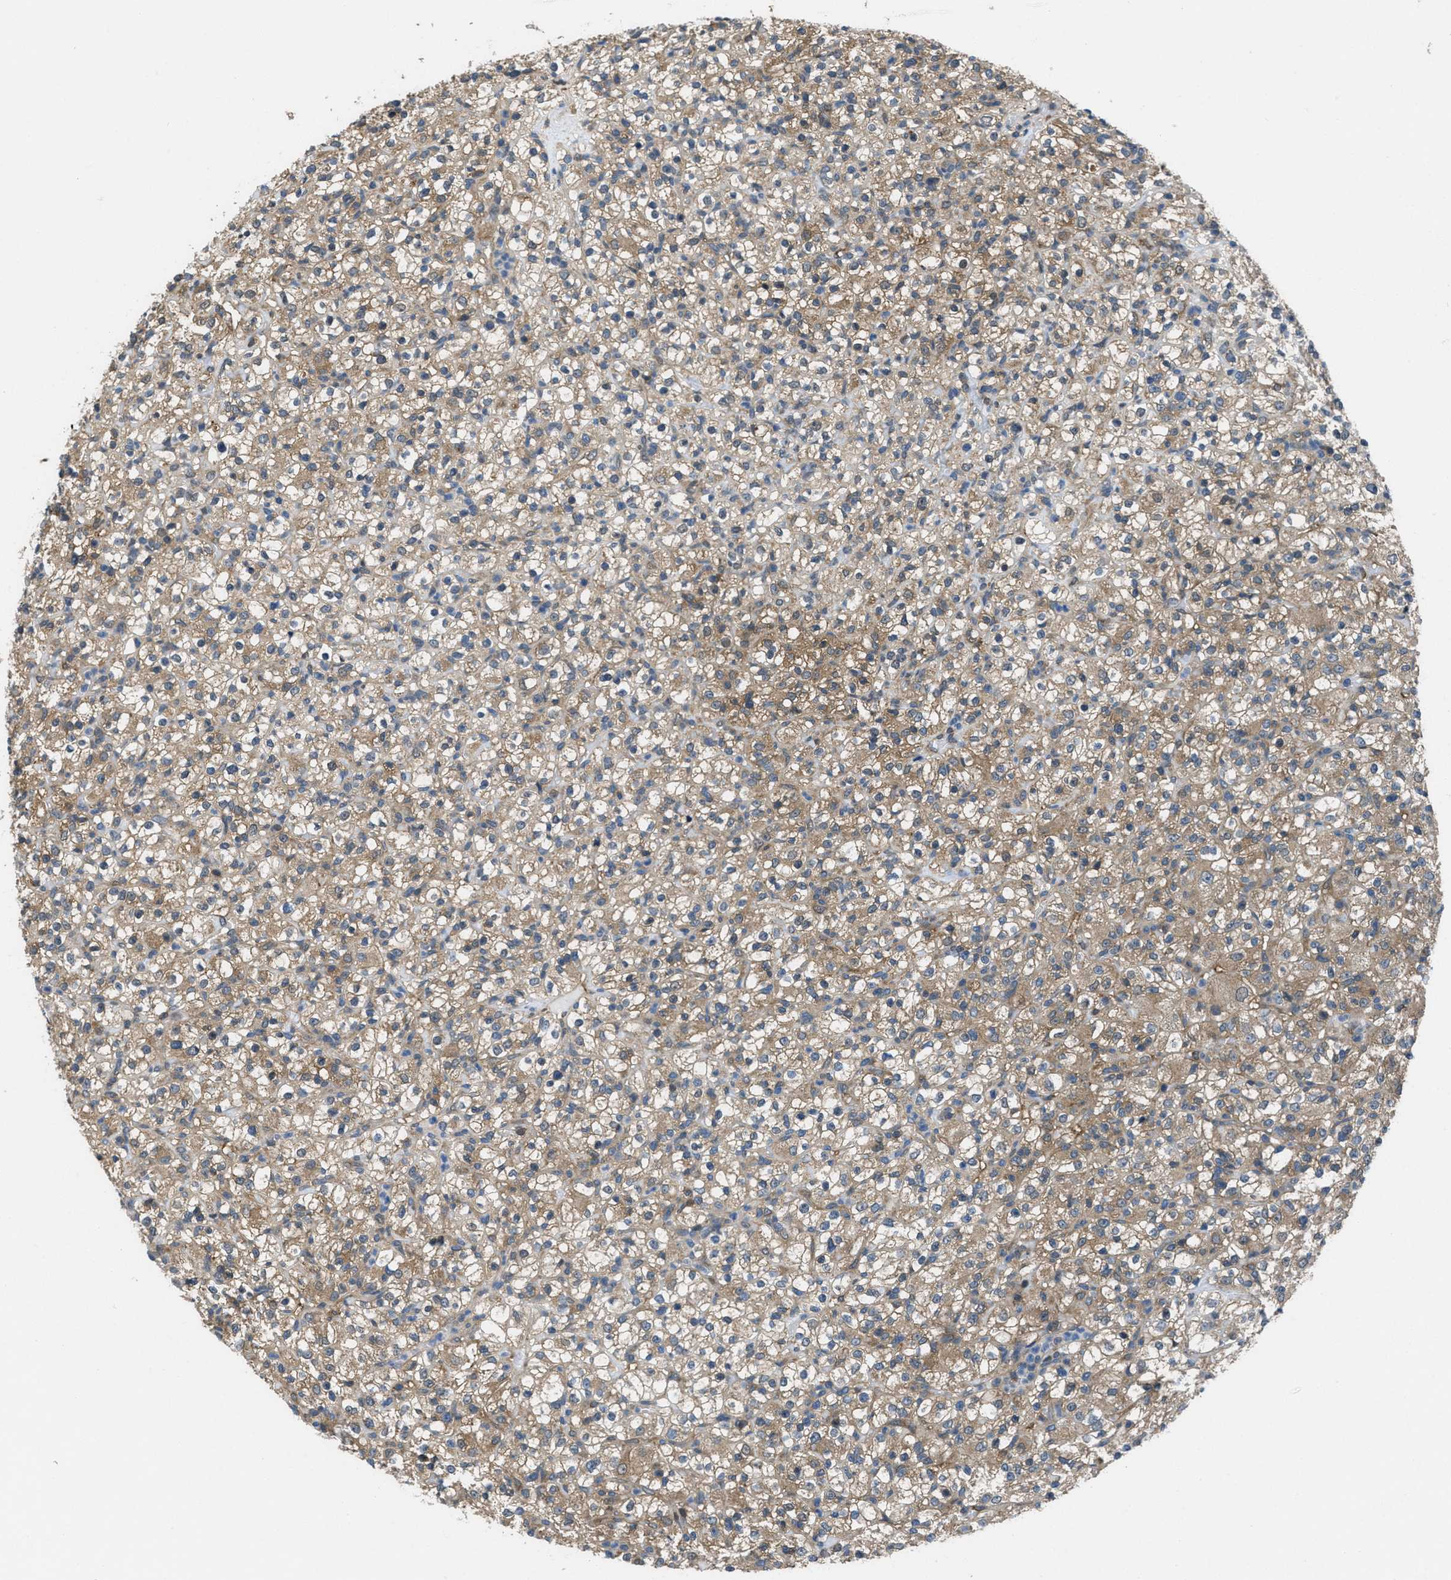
{"staining": {"intensity": "moderate", "quantity": ">75%", "location": "cytoplasmic/membranous"}, "tissue": "renal cancer", "cell_type": "Tumor cells", "image_type": "cancer", "snomed": [{"axis": "morphology", "description": "Normal tissue, NOS"}, {"axis": "morphology", "description": "Adenocarcinoma, NOS"}, {"axis": "topography", "description": "Kidney"}], "caption": "This micrograph shows adenocarcinoma (renal) stained with immunohistochemistry (IHC) to label a protein in brown. The cytoplasmic/membranous of tumor cells show moderate positivity for the protein. Nuclei are counter-stained blue.", "gene": "PIP5K1C", "patient": {"sex": "female", "age": 72}}